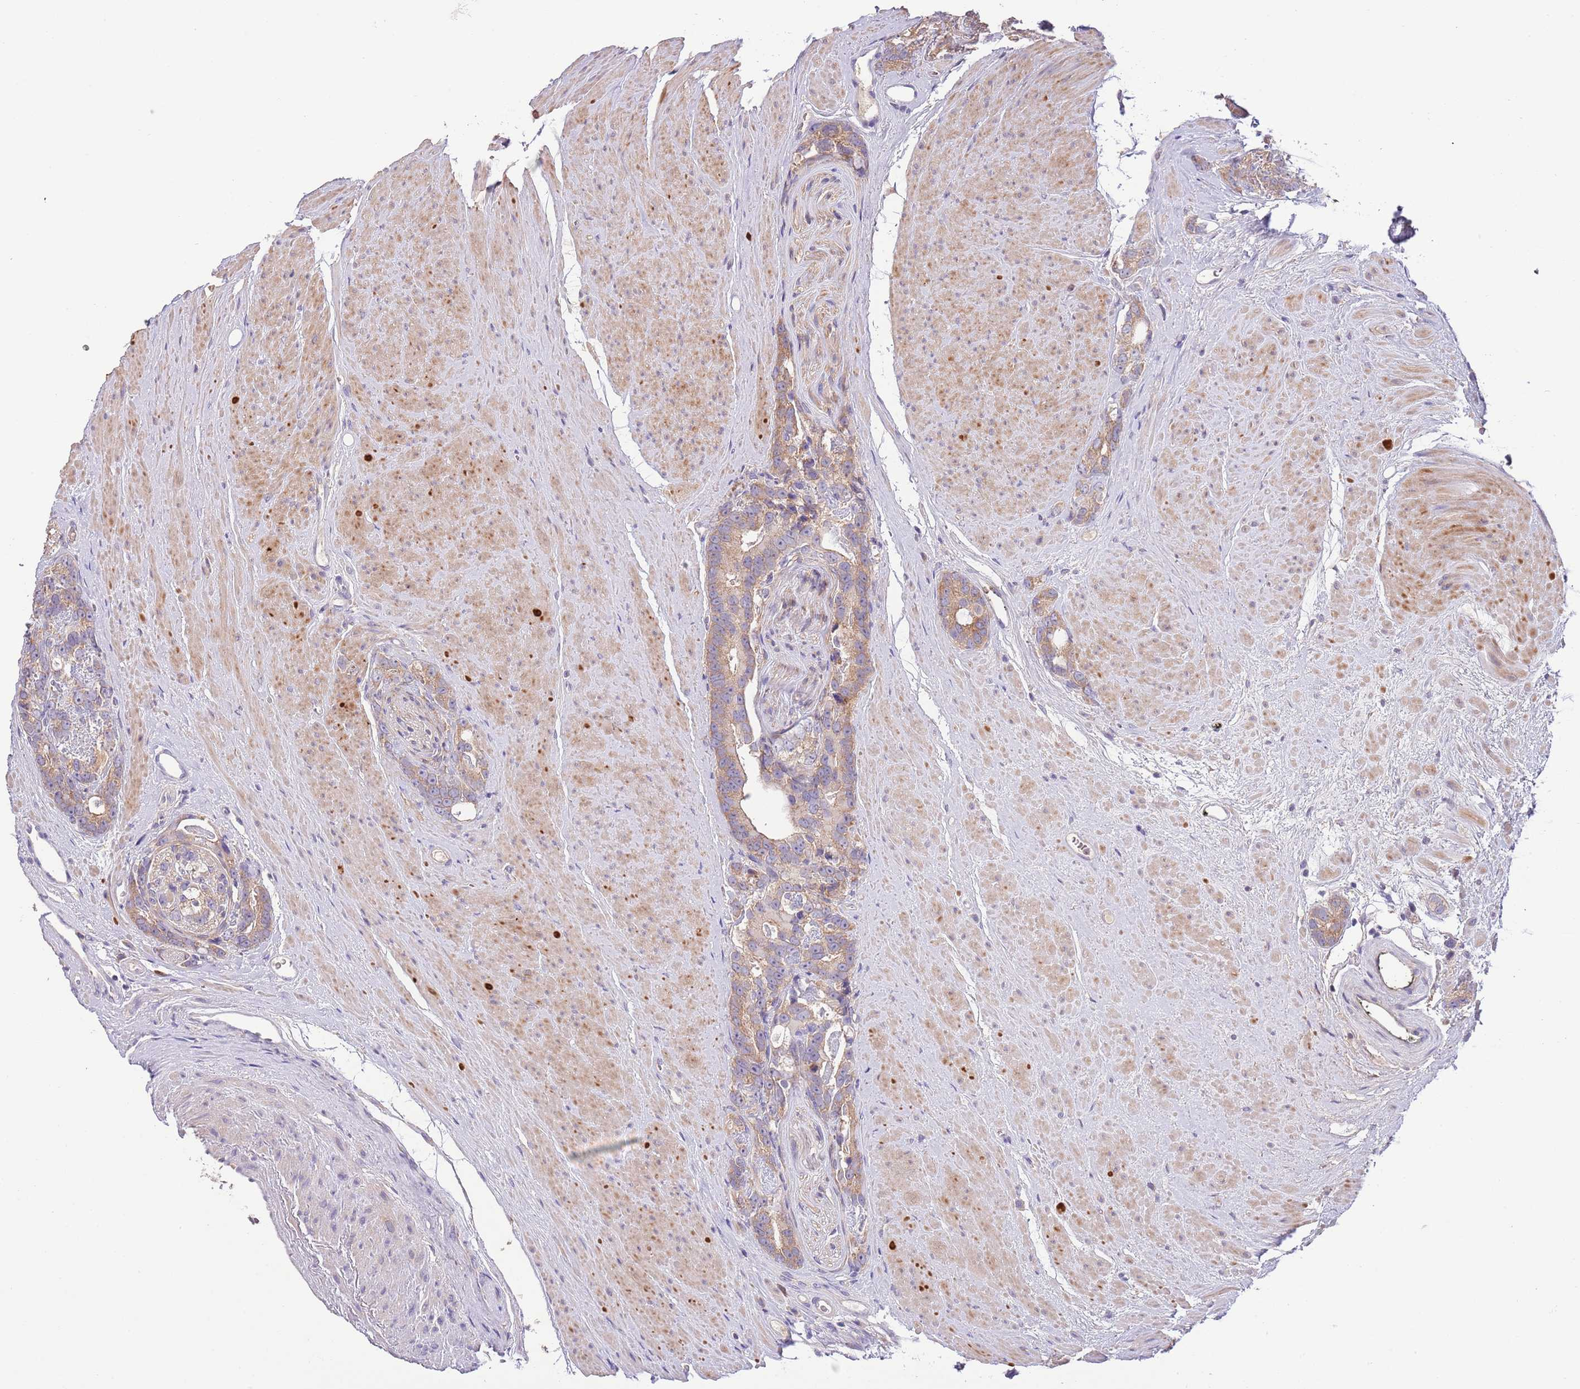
{"staining": {"intensity": "weak", "quantity": ">75%", "location": "cytoplasmic/membranous"}, "tissue": "prostate cancer", "cell_type": "Tumor cells", "image_type": "cancer", "snomed": [{"axis": "morphology", "description": "Adenocarcinoma, High grade"}, {"axis": "topography", "description": "Prostate"}], "caption": "High-power microscopy captured an immunohistochemistry (IHC) image of adenocarcinoma (high-grade) (prostate), revealing weak cytoplasmic/membranous expression in about >75% of tumor cells. The protein of interest is shown in brown color, while the nuclei are stained blue.", "gene": "ZNF658", "patient": {"sex": "male", "age": 74}}